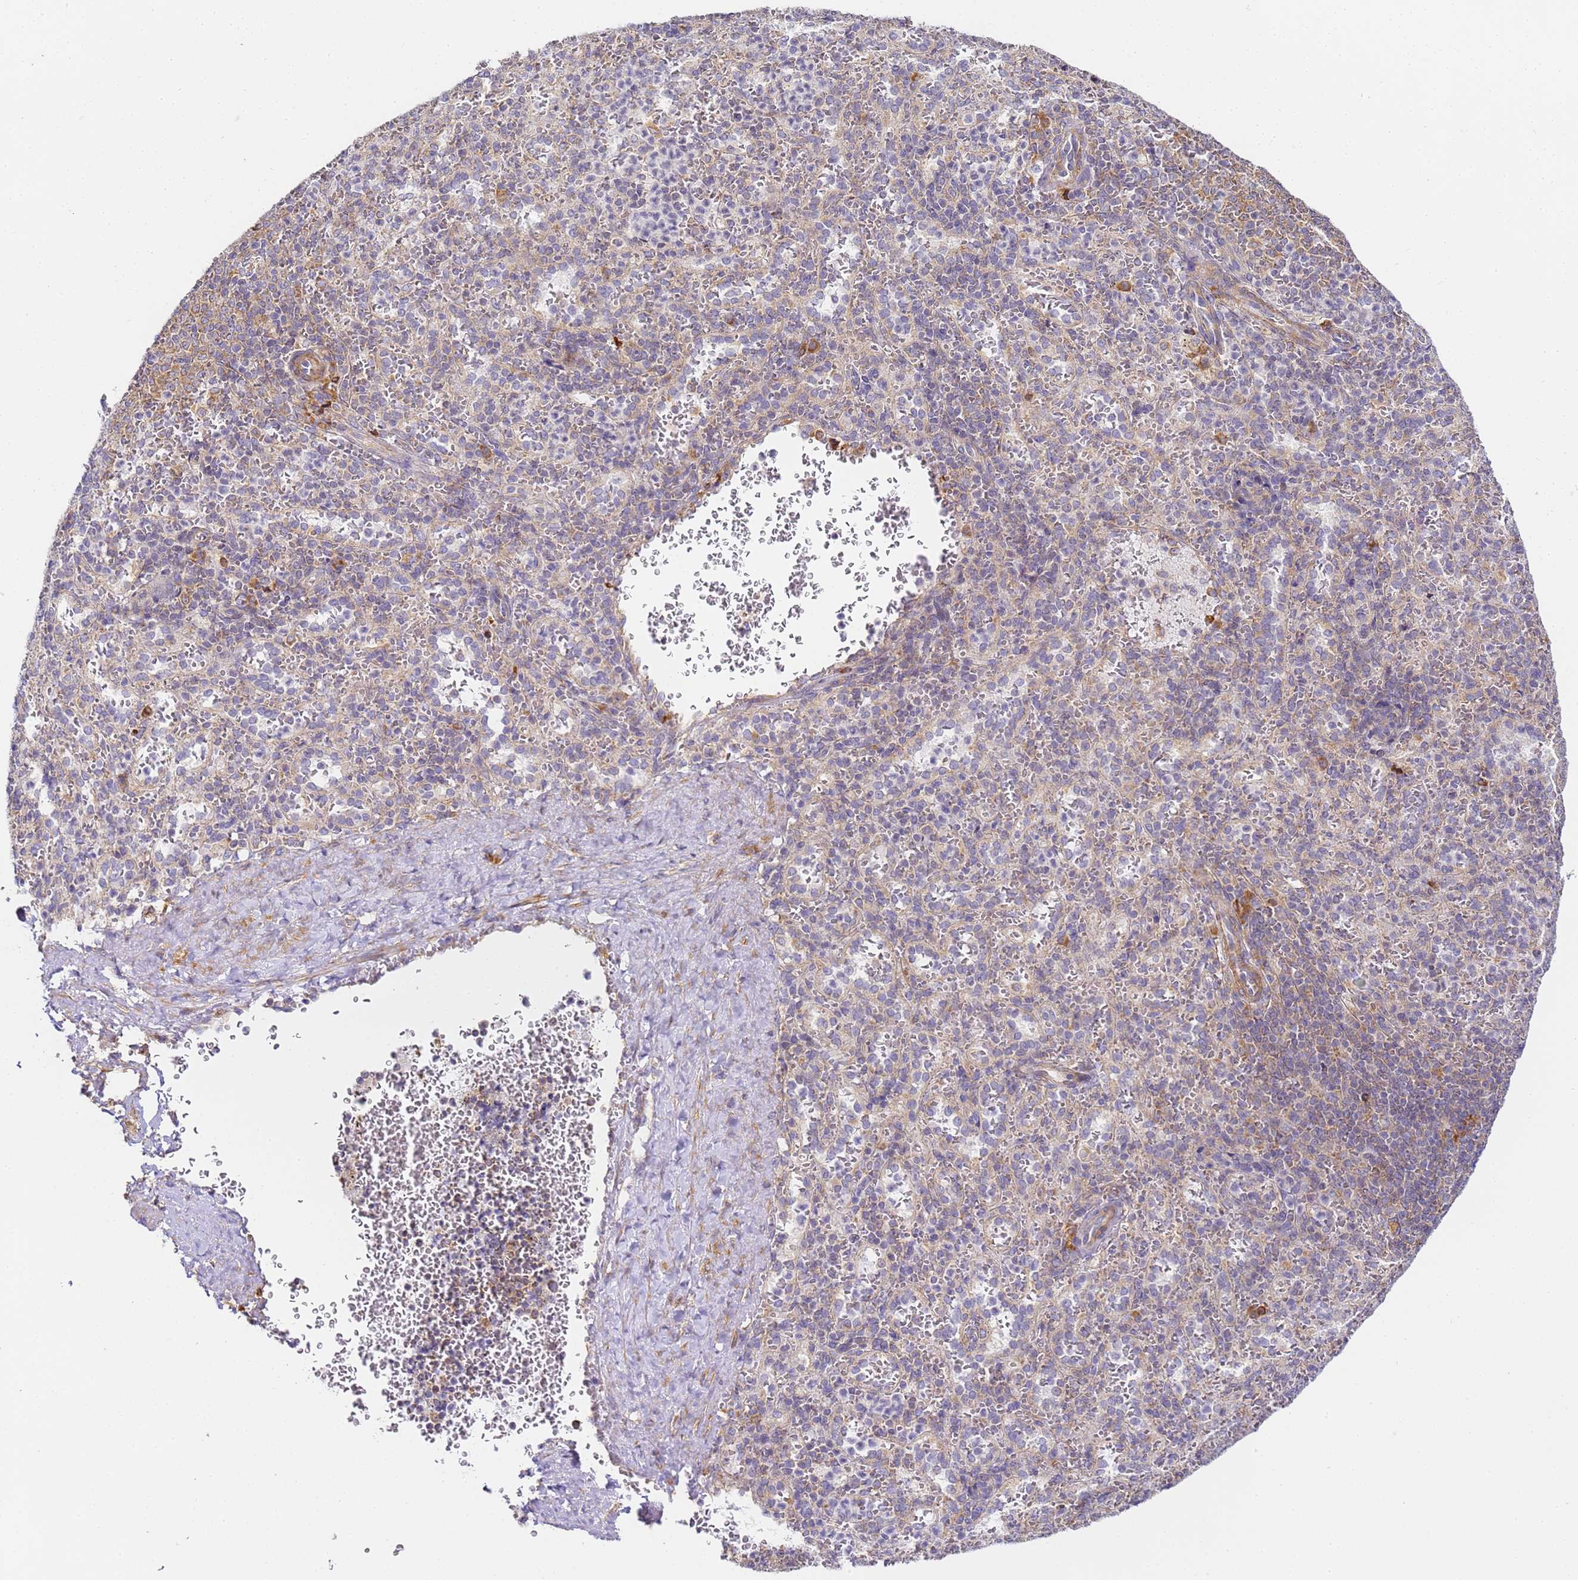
{"staining": {"intensity": "negative", "quantity": "none", "location": "none"}, "tissue": "spleen", "cell_type": "Cells in red pulp", "image_type": "normal", "snomed": [{"axis": "morphology", "description": "Normal tissue, NOS"}, {"axis": "topography", "description": "Spleen"}], "caption": "This is an immunohistochemistry (IHC) photomicrograph of unremarkable spleen. There is no expression in cells in red pulp.", "gene": "RPL13A", "patient": {"sex": "female", "age": 21}}